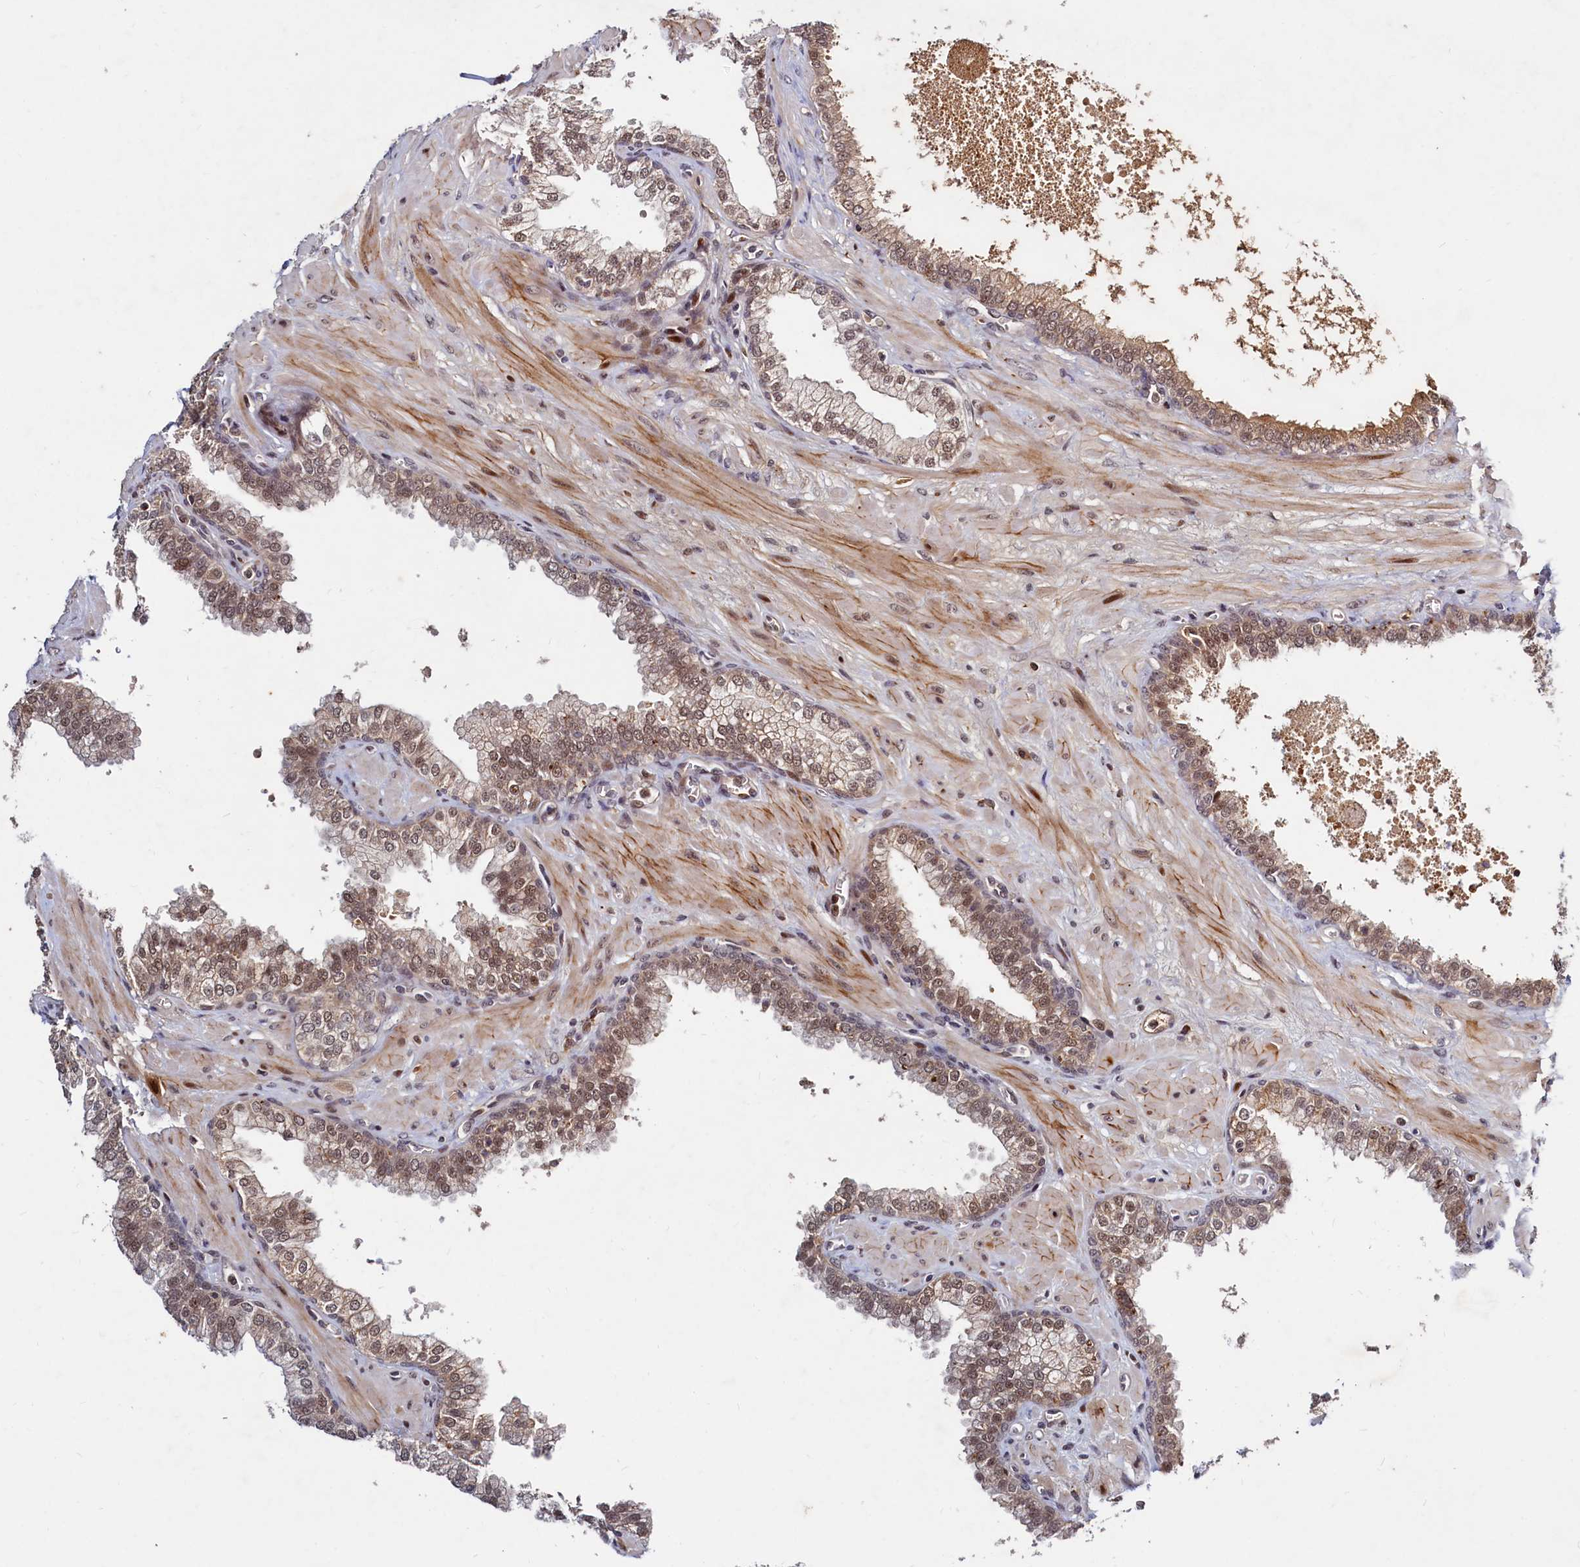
{"staining": {"intensity": "moderate", "quantity": ">75%", "location": "nuclear"}, "tissue": "prostate", "cell_type": "Glandular cells", "image_type": "normal", "snomed": [{"axis": "morphology", "description": "Normal tissue, NOS"}, {"axis": "topography", "description": "Prostate"}], "caption": "High-magnification brightfield microscopy of normal prostate stained with DAB (brown) and counterstained with hematoxylin (blue). glandular cells exhibit moderate nuclear expression is identified in approximately>75% of cells. (Brightfield microscopy of DAB IHC at high magnification).", "gene": "TRAPPC4", "patient": {"sex": "male", "age": 60}}